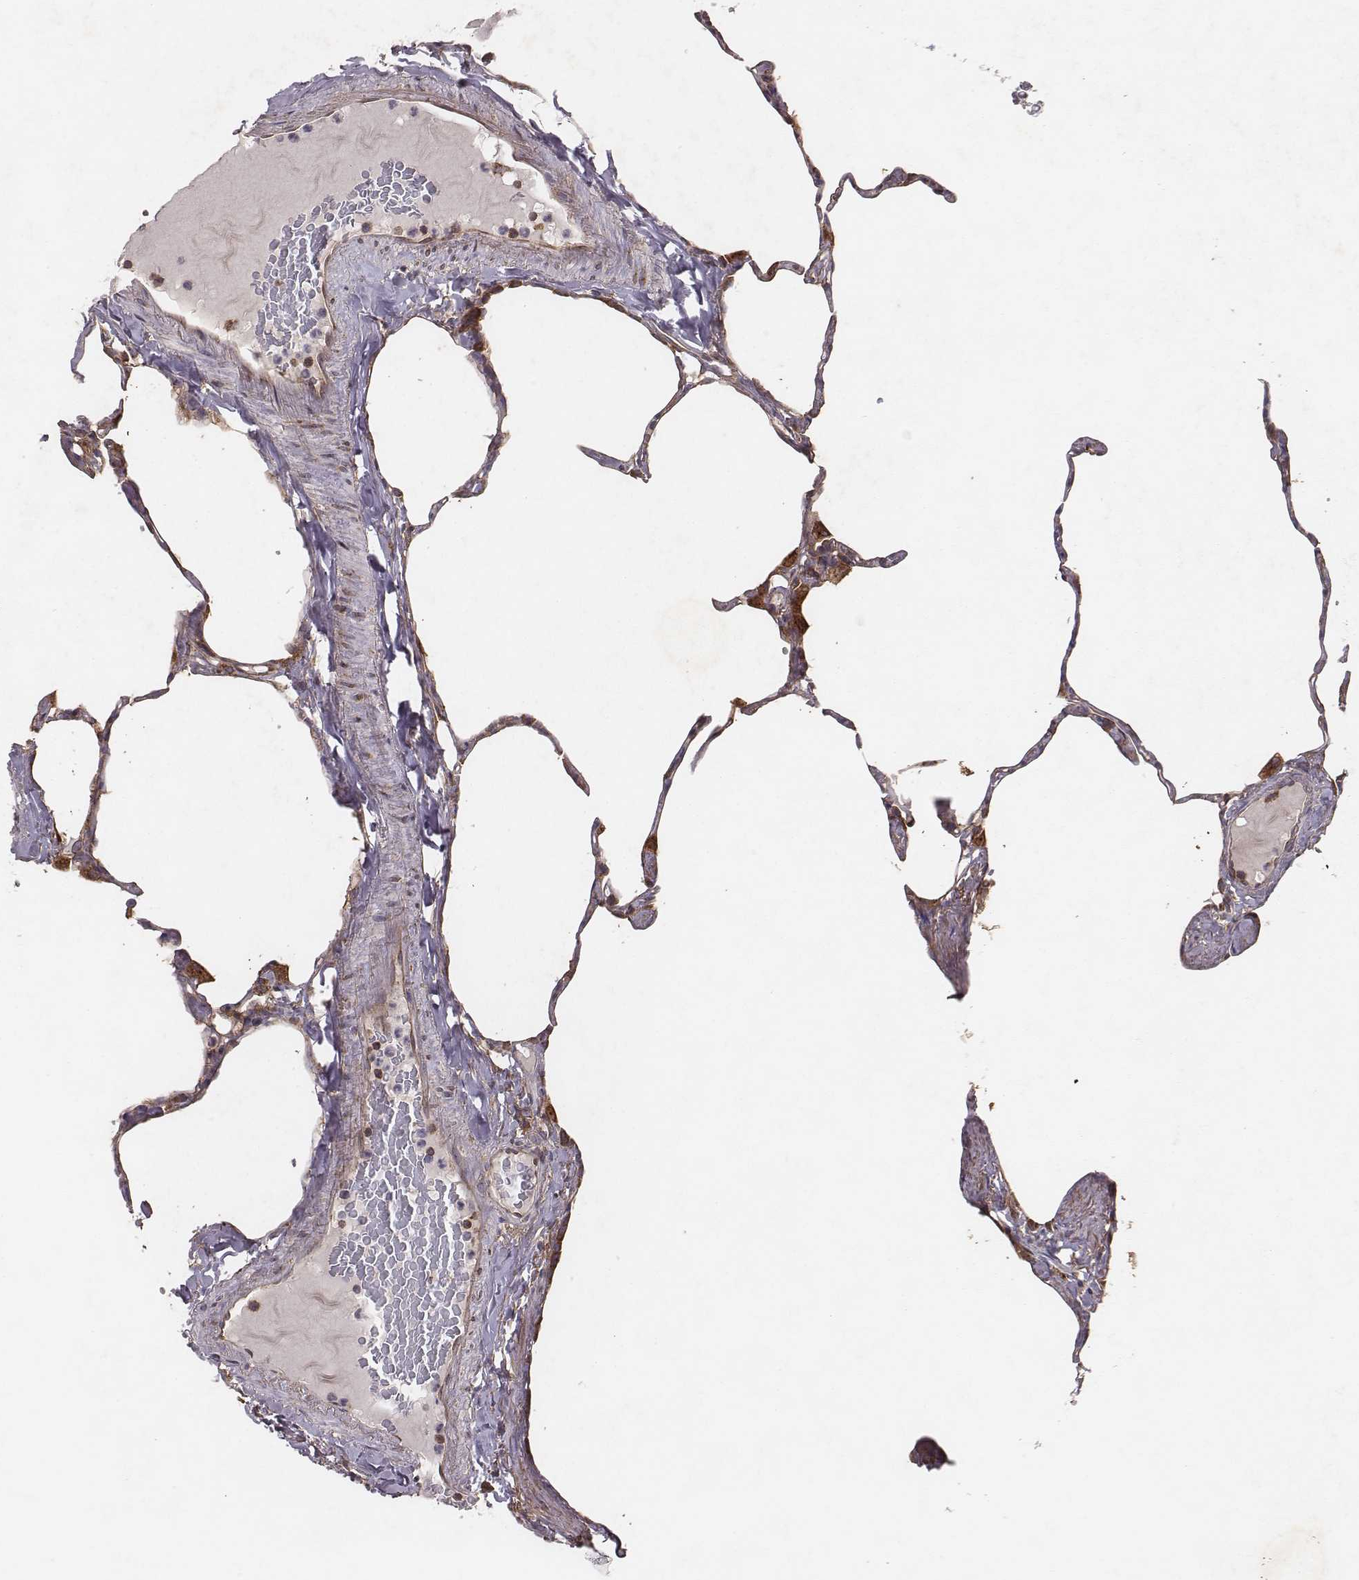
{"staining": {"intensity": "moderate", "quantity": "25%-75%", "location": "cytoplasmic/membranous"}, "tissue": "lung", "cell_type": "Alveolar cells", "image_type": "normal", "snomed": [{"axis": "morphology", "description": "Normal tissue, NOS"}, {"axis": "topography", "description": "Lung"}], "caption": "DAB (3,3'-diaminobenzidine) immunohistochemical staining of benign human lung shows moderate cytoplasmic/membranous protein staining in approximately 25%-75% of alveolar cells.", "gene": "TXLNA", "patient": {"sex": "male", "age": 65}}